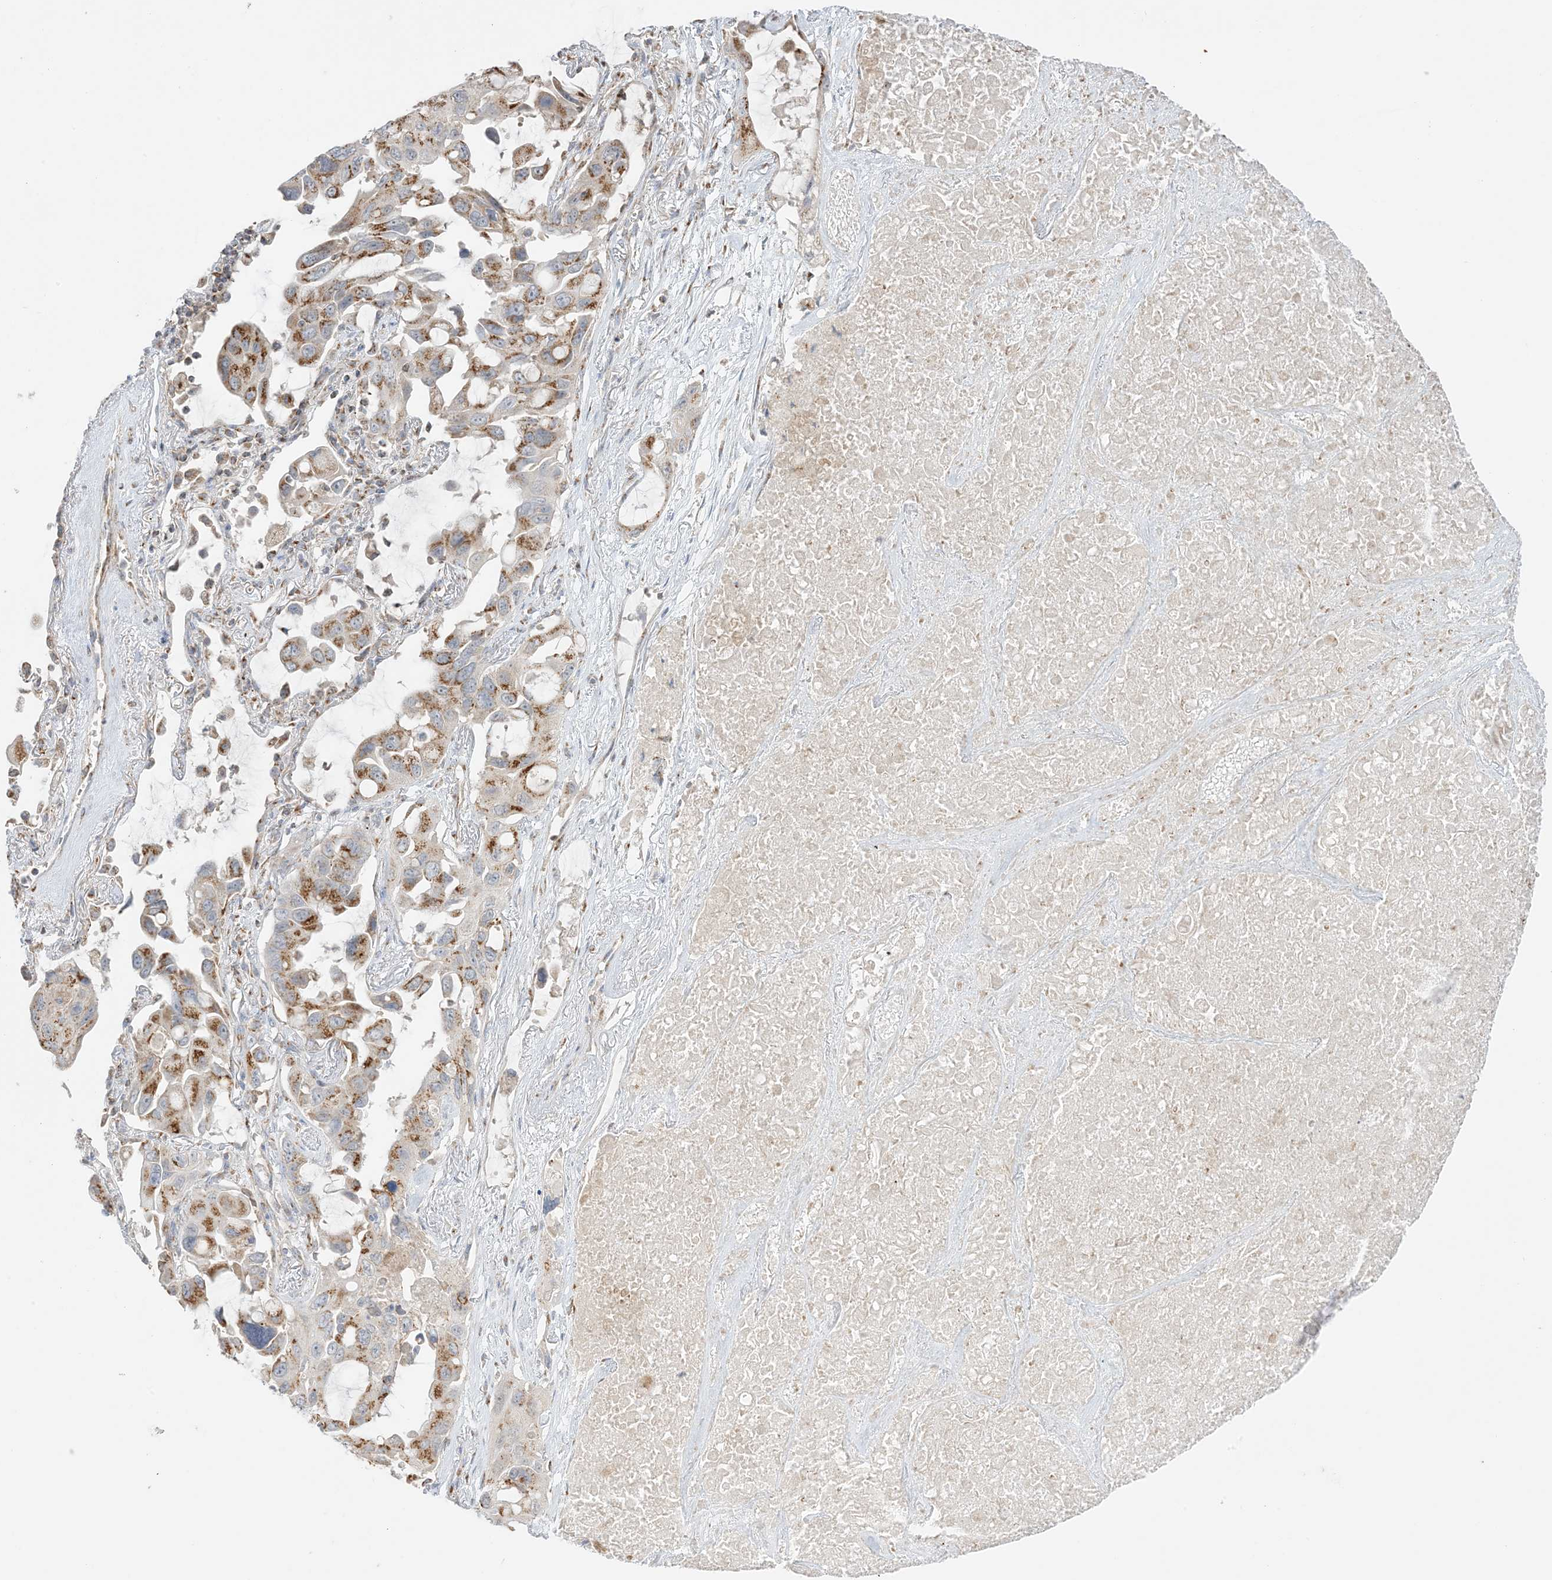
{"staining": {"intensity": "moderate", "quantity": ">75%", "location": "cytoplasmic/membranous"}, "tissue": "lung cancer", "cell_type": "Tumor cells", "image_type": "cancer", "snomed": [{"axis": "morphology", "description": "Squamous cell carcinoma, NOS"}, {"axis": "topography", "description": "Lung"}], "caption": "Immunohistochemistry micrograph of neoplastic tissue: lung cancer stained using immunohistochemistry displays medium levels of moderate protein expression localized specifically in the cytoplasmic/membranous of tumor cells, appearing as a cytoplasmic/membranous brown color.", "gene": "SLC25A12", "patient": {"sex": "female", "age": 73}}